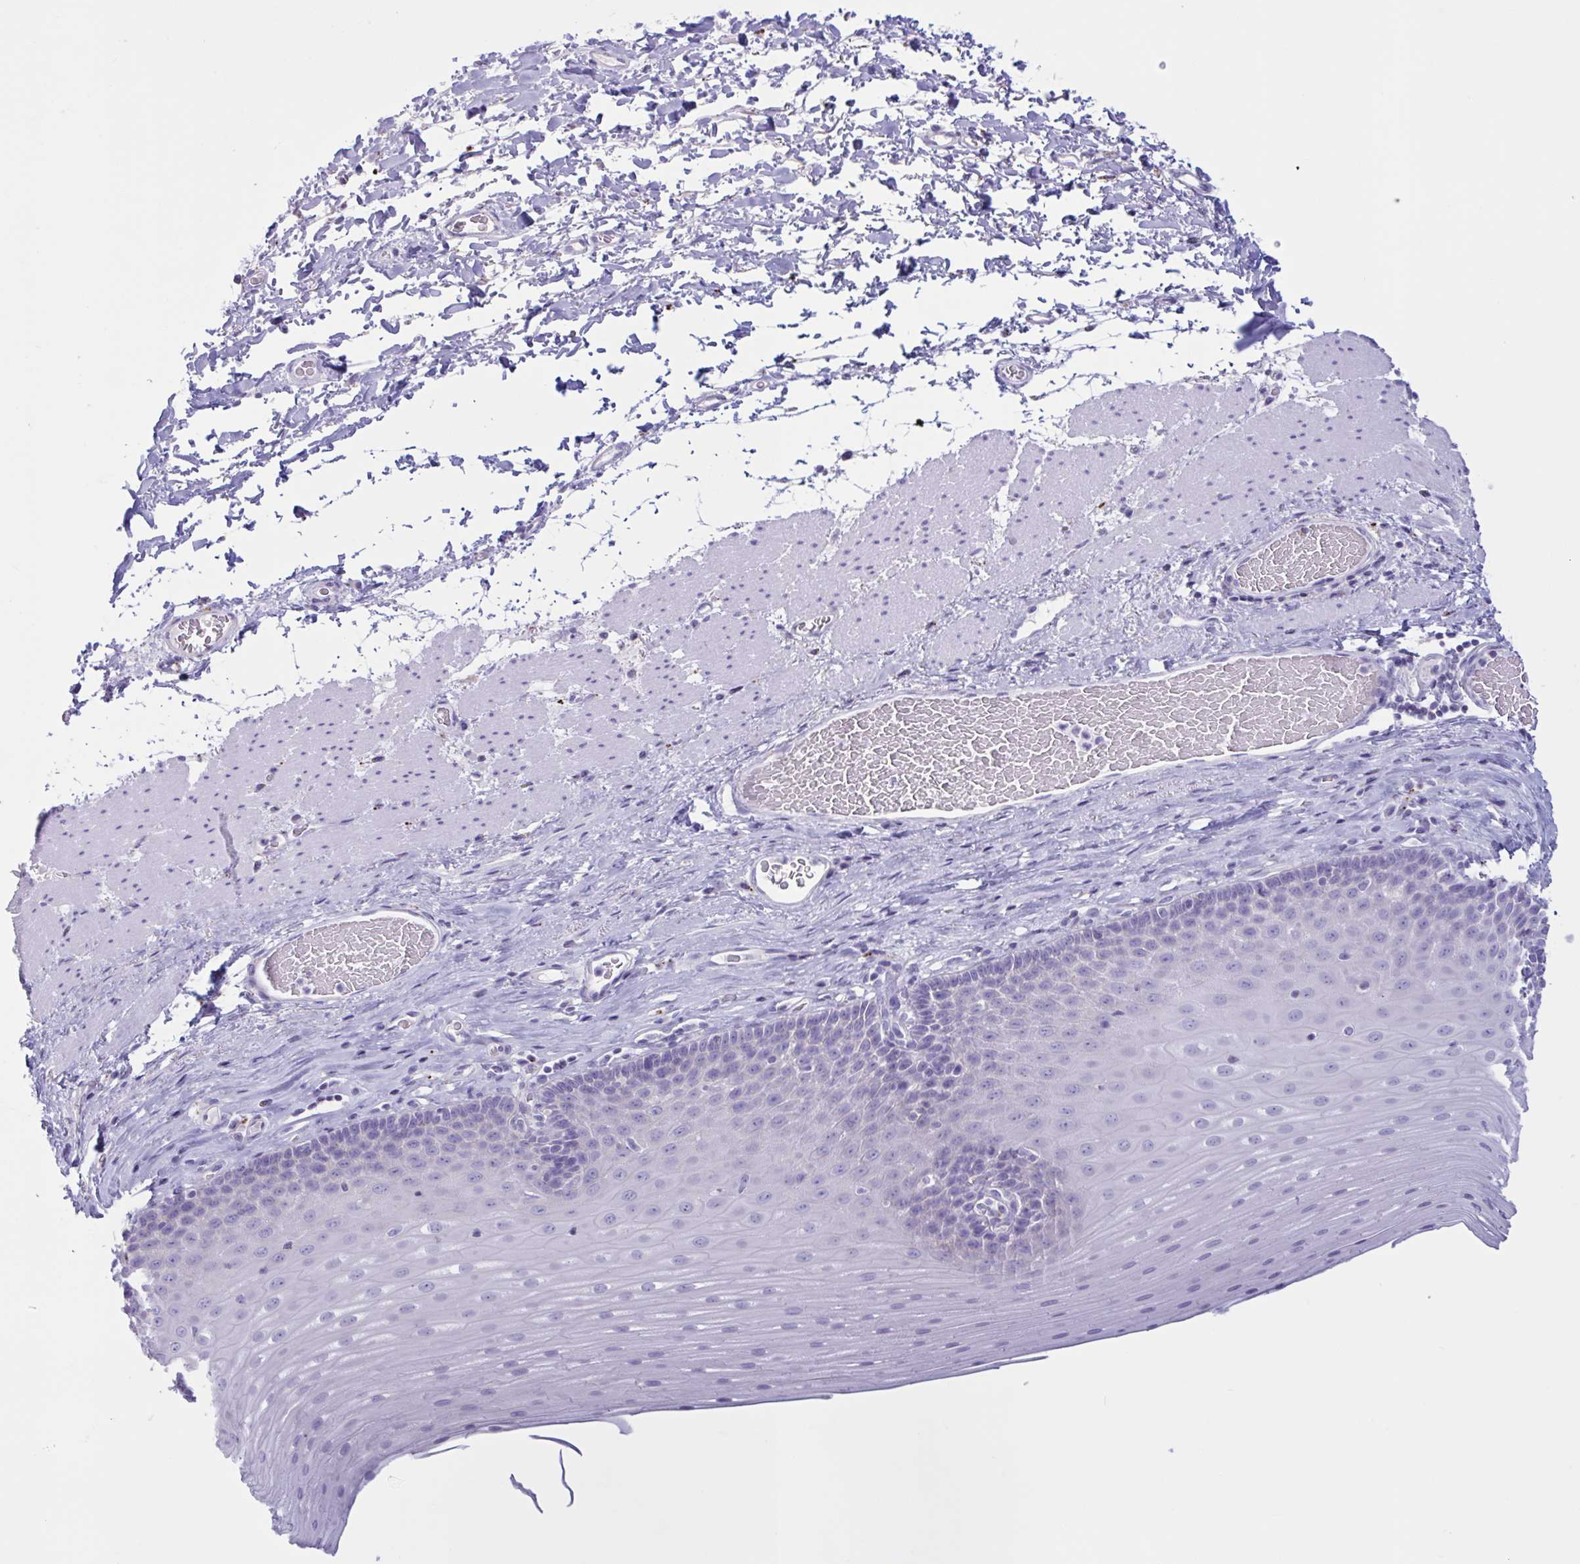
{"staining": {"intensity": "negative", "quantity": "none", "location": "none"}, "tissue": "esophagus", "cell_type": "Squamous epithelial cells", "image_type": "normal", "snomed": [{"axis": "morphology", "description": "Normal tissue, NOS"}, {"axis": "topography", "description": "Esophagus"}], "caption": "IHC image of unremarkable human esophagus stained for a protein (brown), which shows no staining in squamous epithelial cells.", "gene": "XCL1", "patient": {"sex": "male", "age": 62}}